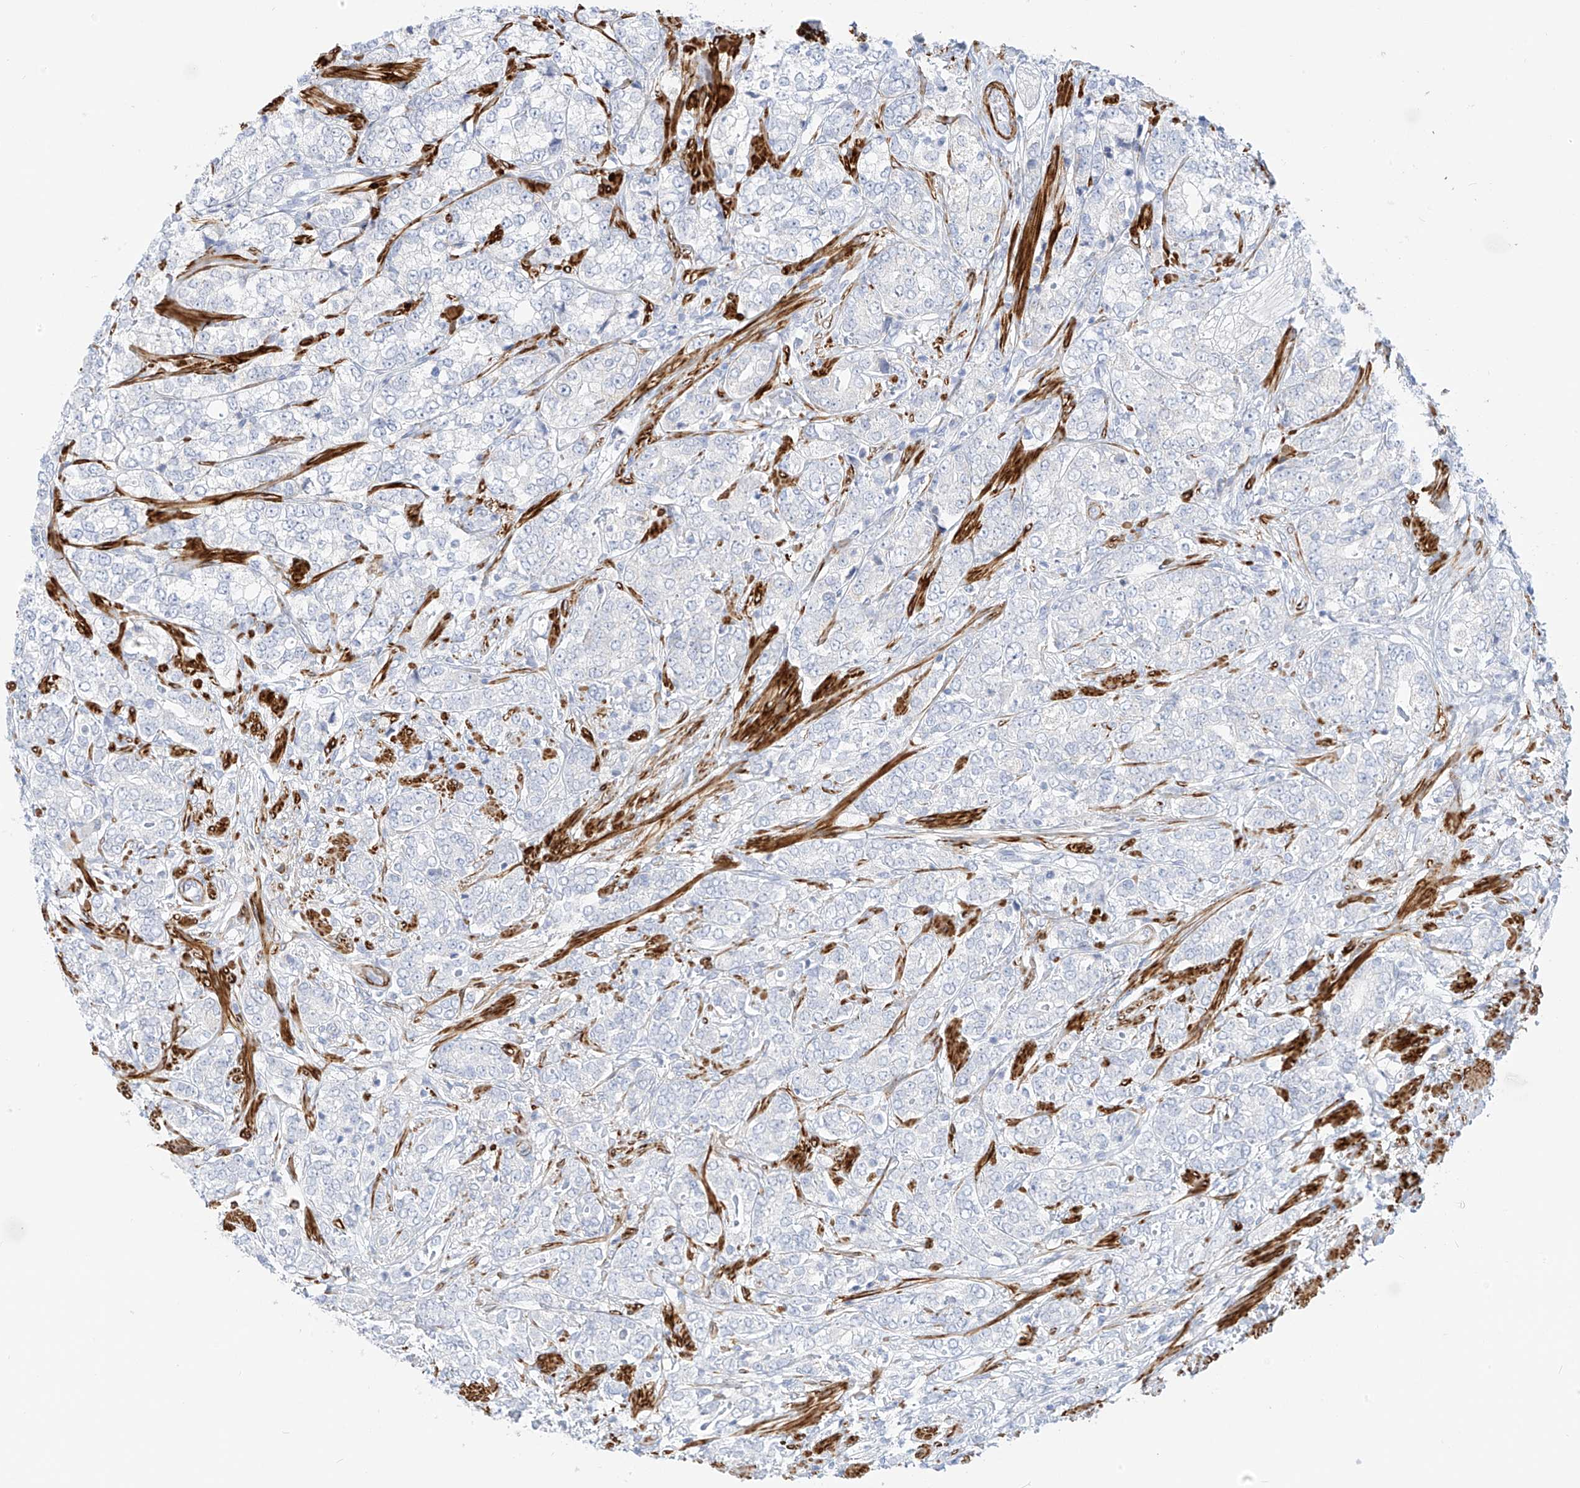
{"staining": {"intensity": "negative", "quantity": "none", "location": "none"}, "tissue": "prostate cancer", "cell_type": "Tumor cells", "image_type": "cancer", "snomed": [{"axis": "morphology", "description": "Adenocarcinoma, High grade"}, {"axis": "topography", "description": "Prostate"}], "caption": "The micrograph shows no staining of tumor cells in prostate cancer.", "gene": "ST3GAL5", "patient": {"sex": "male", "age": 69}}